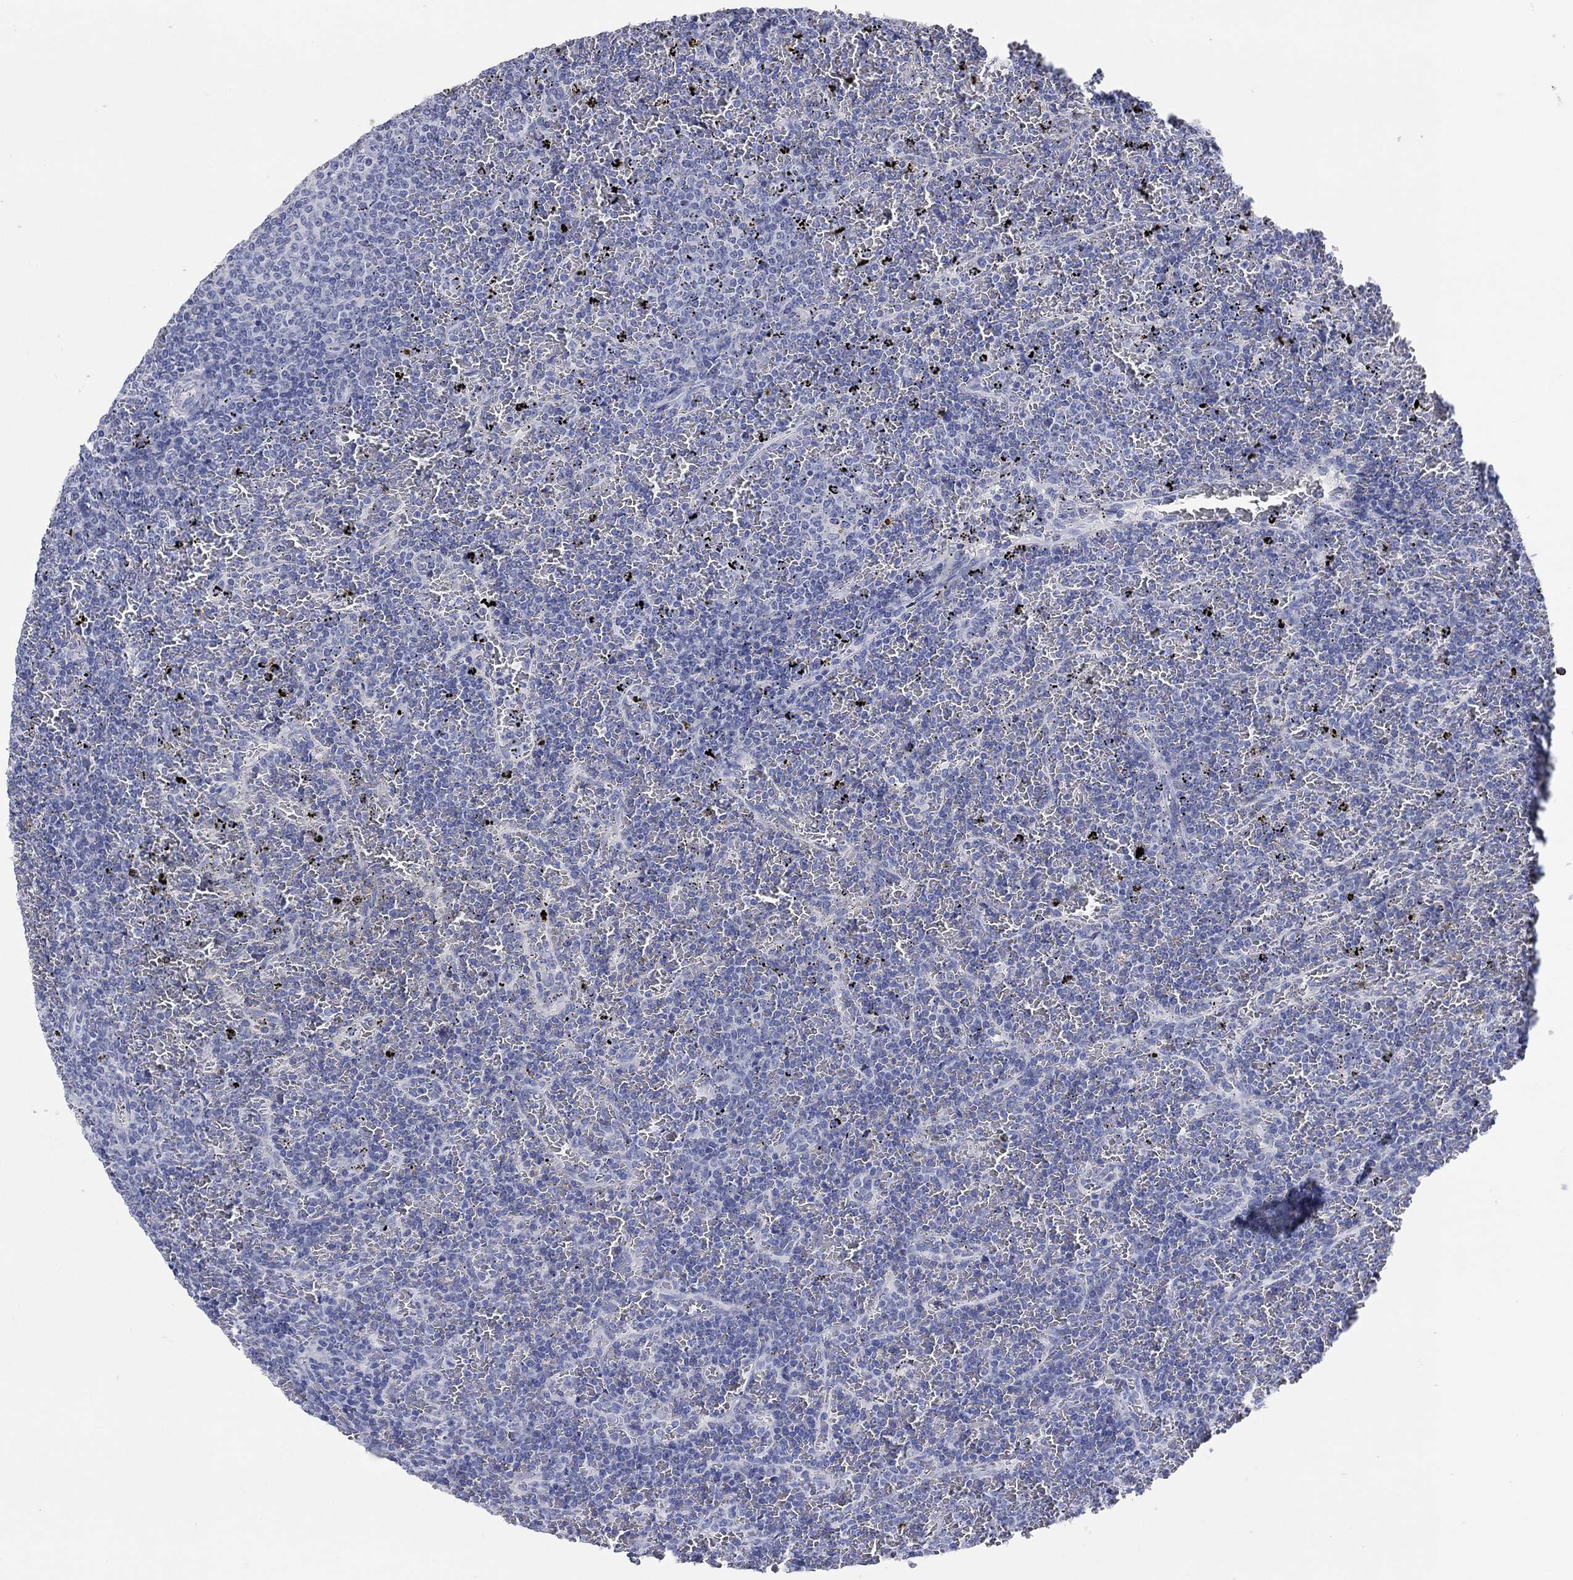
{"staining": {"intensity": "negative", "quantity": "none", "location": "none"}, "tissue": "lymphoma", "cell_type": "Tumor cells", "image_type": "cancer", "snomed": [{"axis": "morphology", "description": "Malignant lymphoma, non-Hodgkin's type, Low grade"}, {"axis": "topography", "description": "Spleen"}], "caption": "Human lymphoma stained for a protein using immunohistochemistry demonstrates no positivity in tumor cells.", "gene": "POU5F1", "patient": {"sex": "female", "age": 77}}